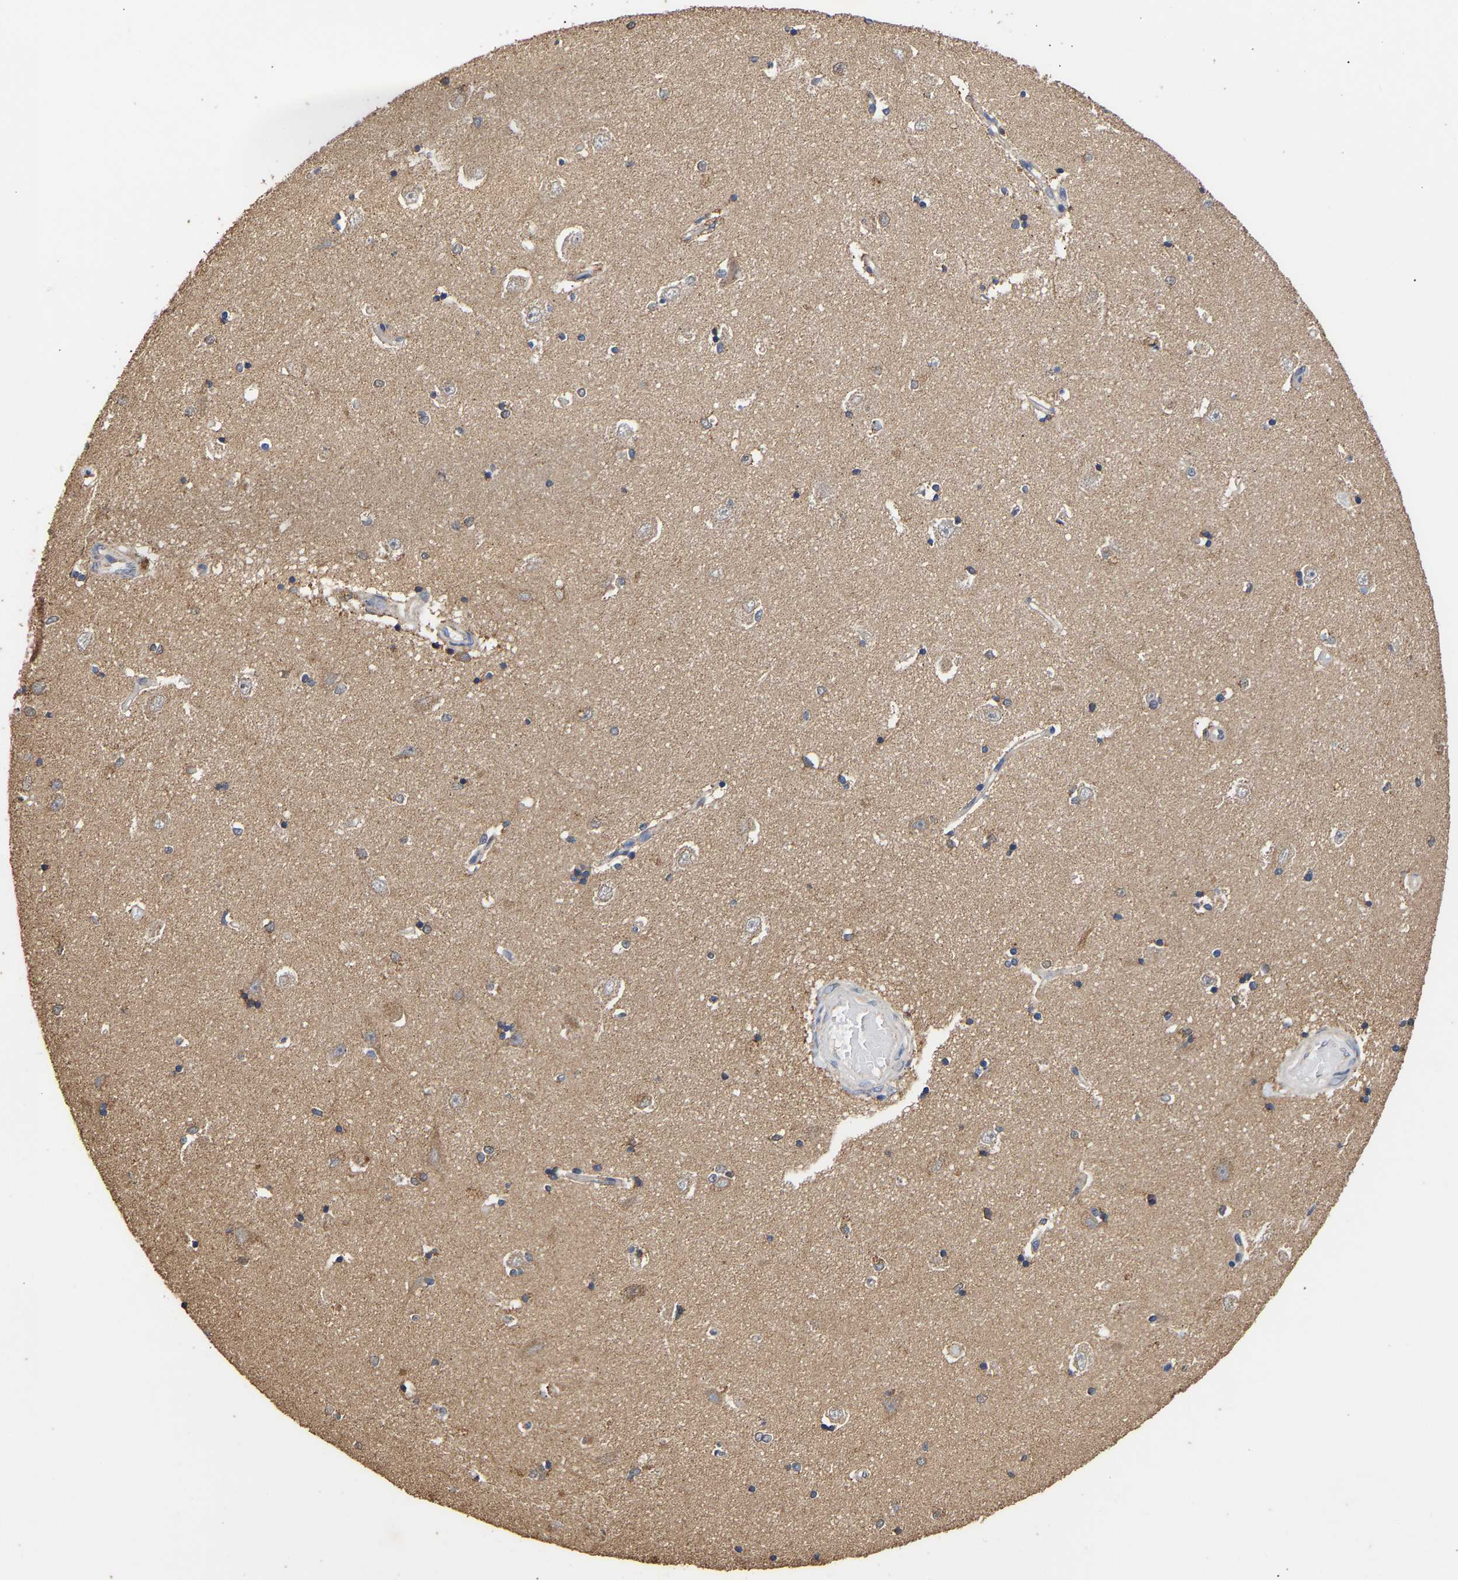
{"staining": {"intensity": "weak", "quantity": "<25%", "location": "cytoplasmic/membranous"}, "tissue": "hippocampus", "cell_type": "Glial cells", "image_type": "normal", "snomed": [{"axis": "morphology", "description": "Normal tissue, NOS"}, {"axis": "topography", "description": "Hippocampus"}], "caption": "IHC photomicrograph of normal hippocampus: hippocampus stained with DAB (3,3'-diaminobenzidine) displays no significant protein staining in glial cells.", "gene": "ZNF26", "patient": {"sex": "male", "age": 45}}